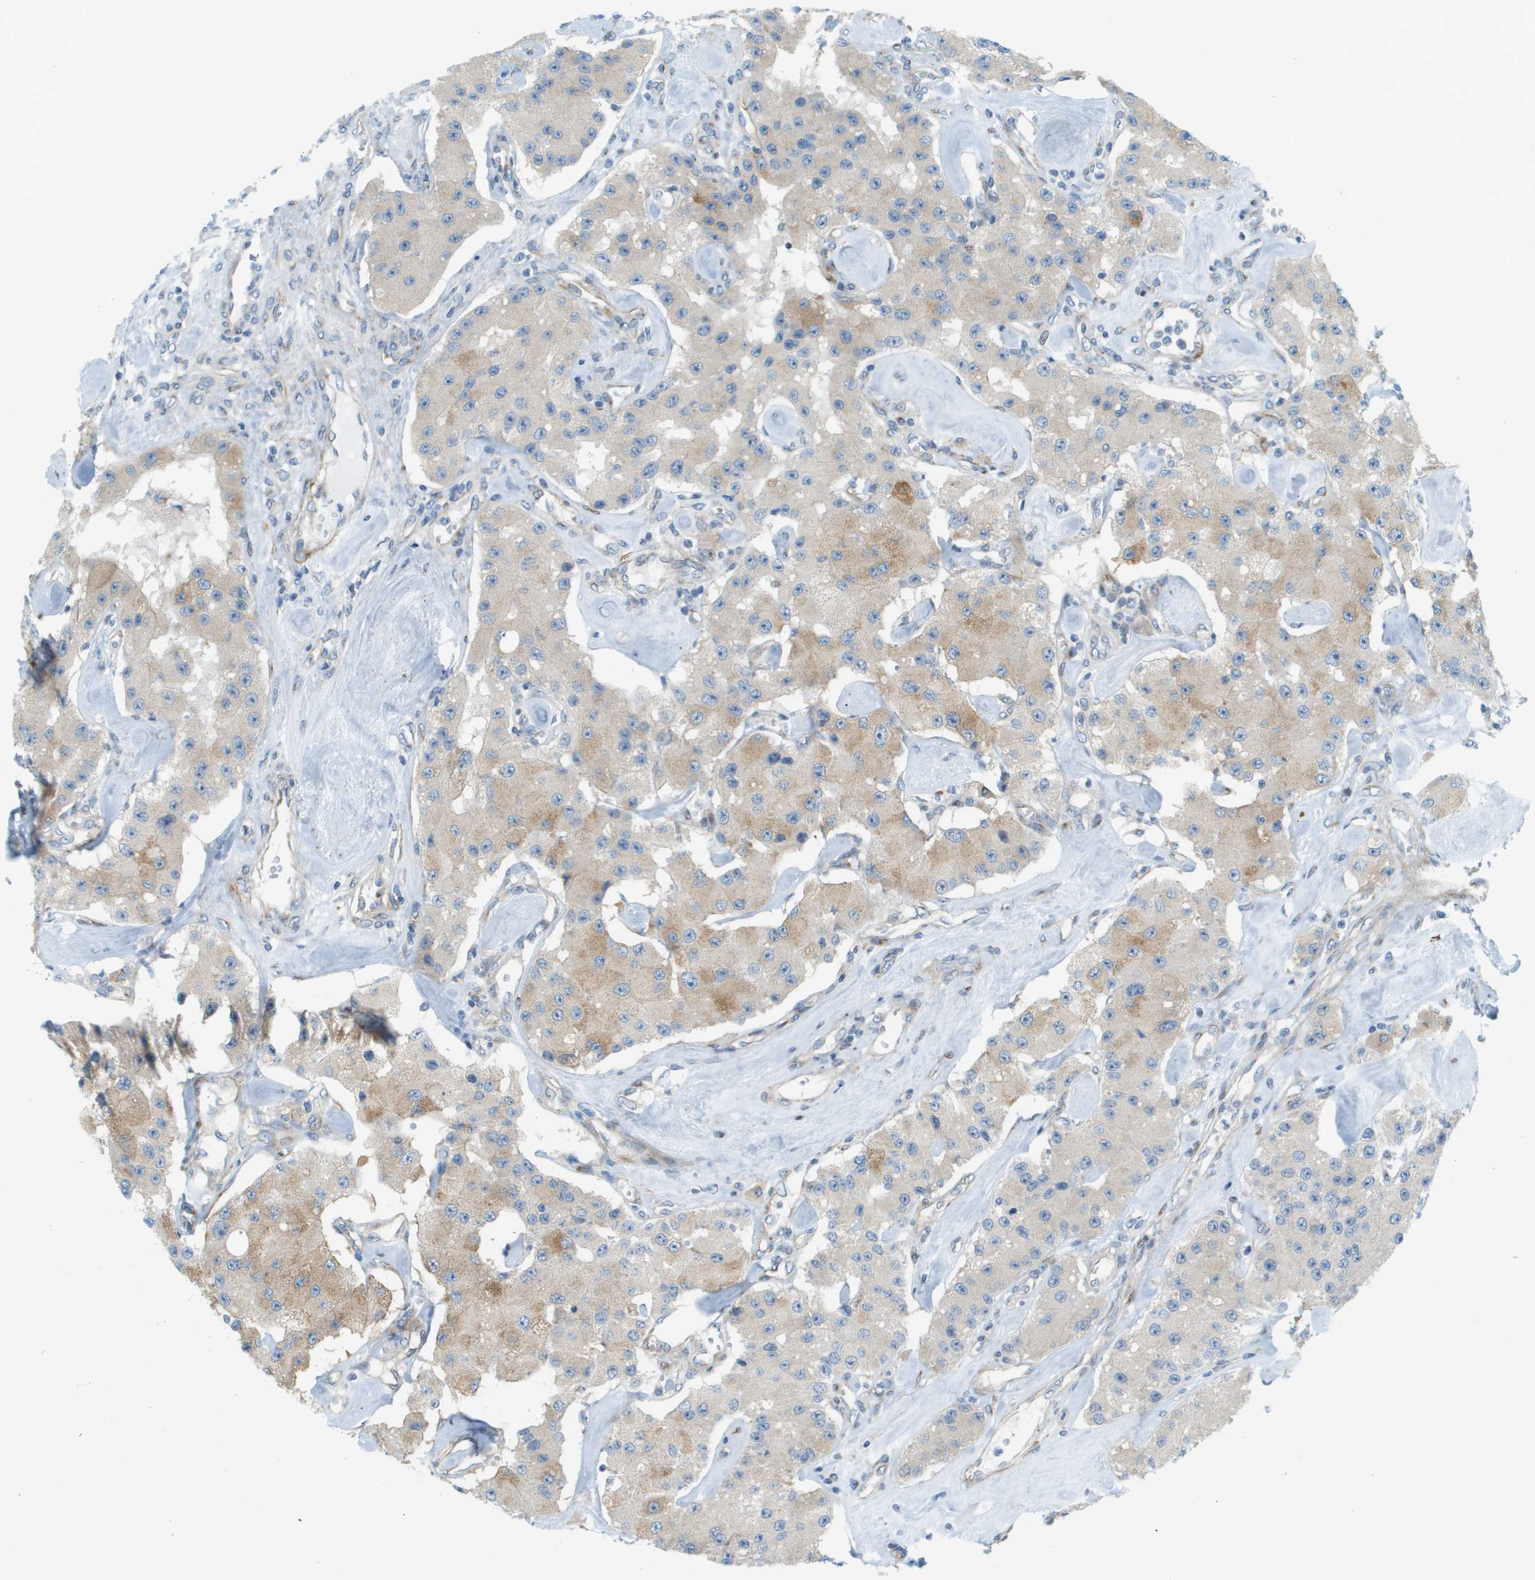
{"staining": {"intensity": "weak", "quantity": ">75%", "location": "cytoplasmic/membranous"}, "tissue": "carcinoid", "cell_type": "Tumor cells", "image_type": "cancer", "snomed": [{"axis": "morphology", "description": "Carcinoid, malignant, NOS"}, {"axis": "topography", "description": "Pancreas"}], "caption": "Approximately >75% of tumor cells in human carcinoid demonstrate weak cytoplasmic/membranous protein expression as visualized by brown immunohistochemical staining.", "gene": "ACBD3", "patient": {"sex": "male", "age": 41}}